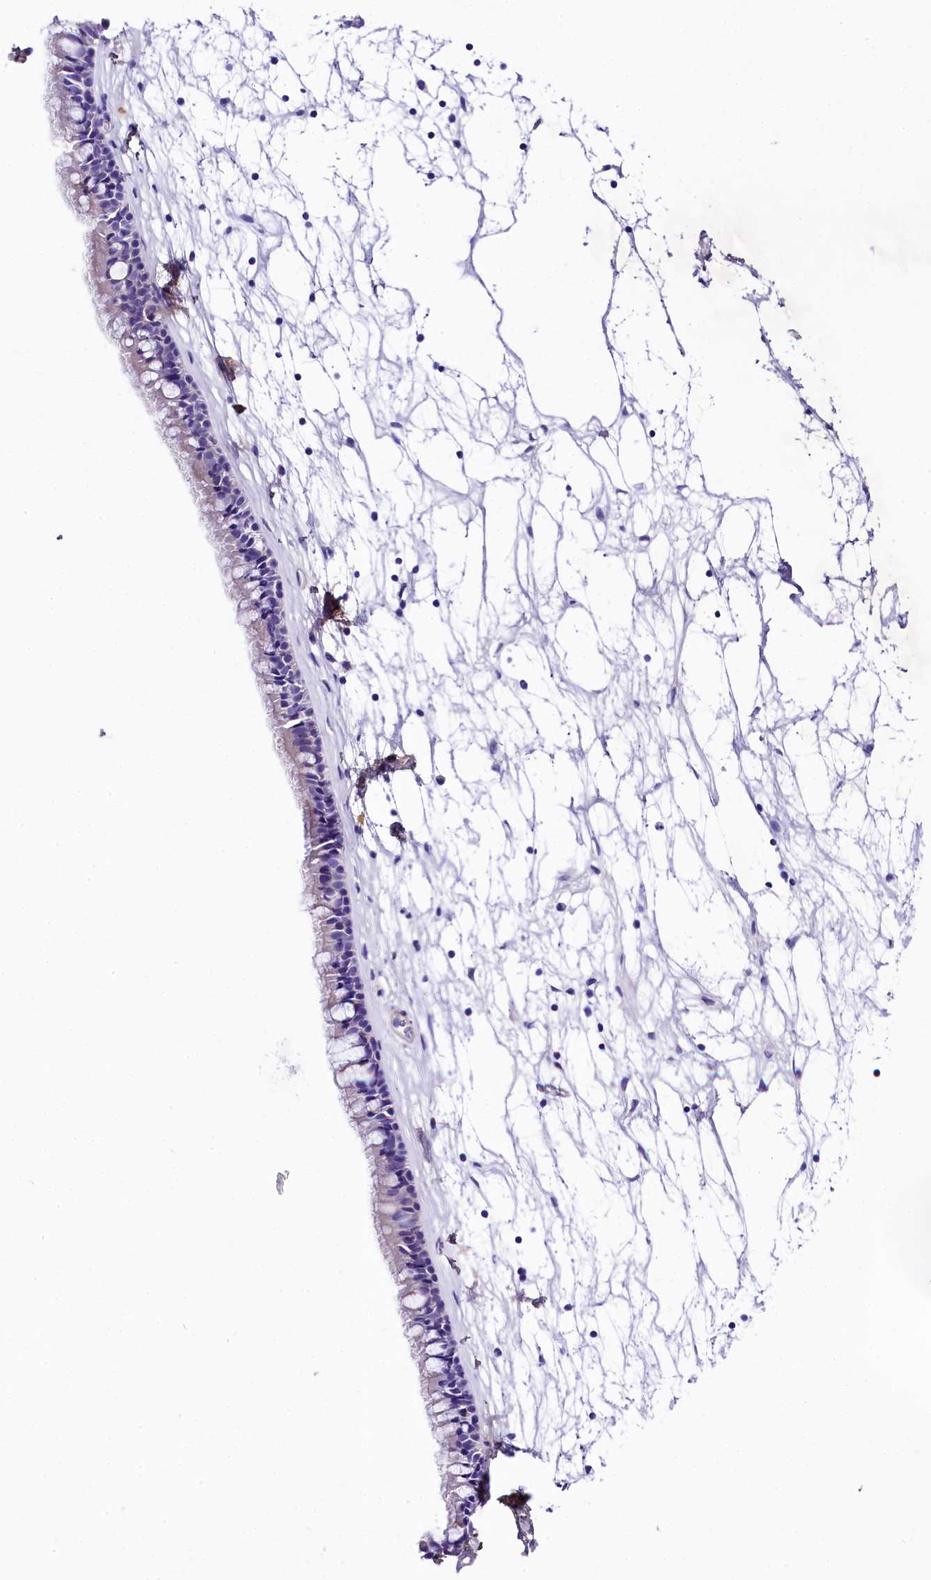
{"staining": {"intensity": "negative", "quantity": "none", "location": "none"}, "tissue": "nasopharynx", "cell_type": "Respiratory epithelial cells", "image_type": "normal", "snomed": [{"axis": "morphology", "description": "Normal tissue, NOS"}, {"axis": "topography", "description": "Nasopharynx"}], "caption": "DAB immunohistochemical staining of unremarkable human nasopharynx reveals no significant staining in respiratory epithelial cells.", "gene": "SOD3", "patient": {"sex": "male", "age": 64}}